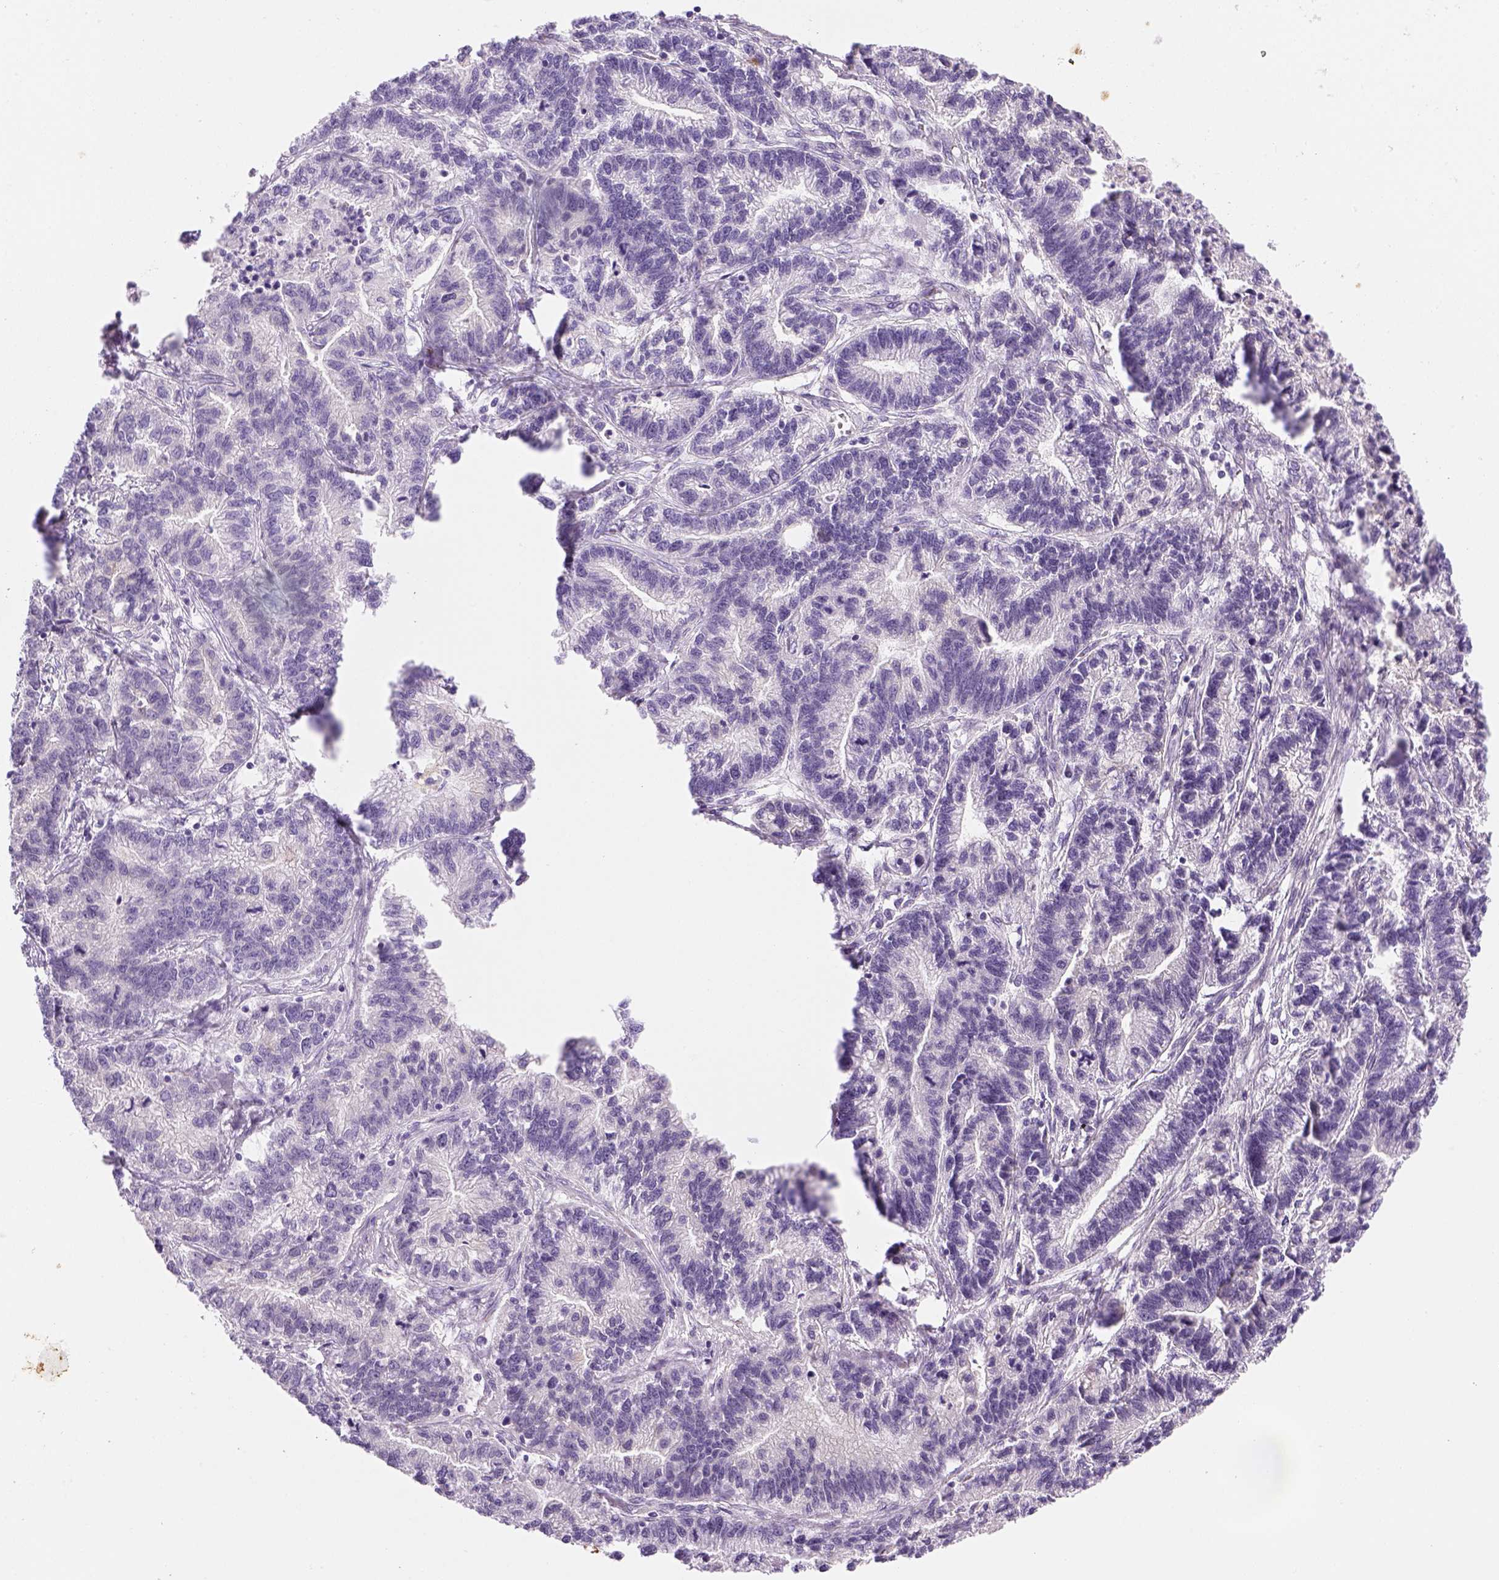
{"staining": {"intensity": "negative", "quantity": "none", "location": "none"}, "tissue": "stomach cancer", "cell_type": "Tumor cells", "image_type": "cancer", "snomed": [{"axis": "morphology", "description": "Adenocarcinoma, NOS"}, {"axis": "topography", "description": "Stomach"}], "caption": "Stomach cancer was stained to show a protein in brown. There is no significant positivity in tumor cells. (Immunohistochemistry, brightfield microscopy, high magnification).", "gene": "CACNB1", "patient": {"sex": "male", "age": 83}}